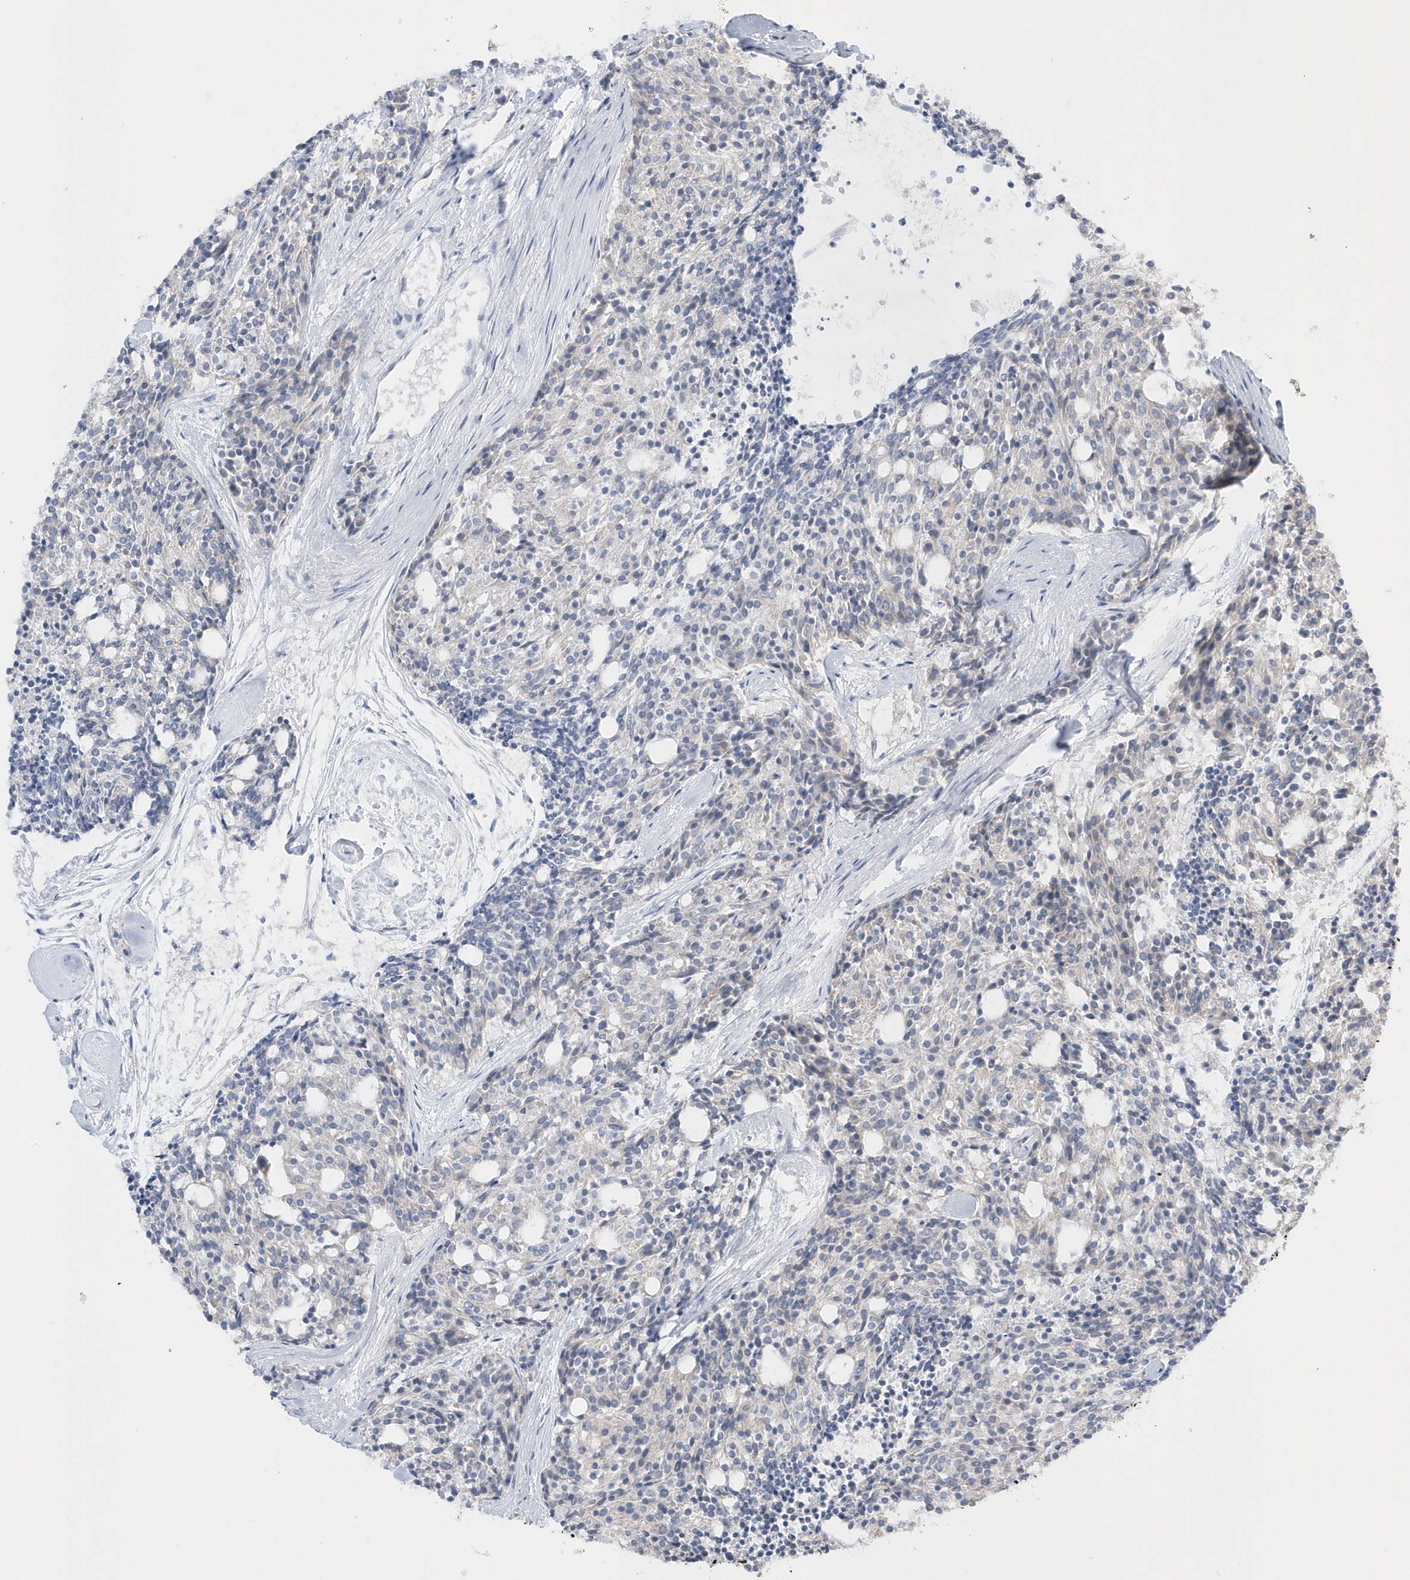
{"staining": {"intensity": "weak", "quantity": "25%-75%", "location": "cytoplasmic/membranous"}, "tissue": "carcinoid", "cell_type": "Tumor cells", "image_type": "cancer", "snomed": [{"axis": "morphology", "description": "Carcinoid, malignant, NOS"}, {"axis": "topography", "description": "Pancreas"}], "caption": "An immunohistochemistry (IHC) histopathology image of neoplastic tissue is shown. Protein staining in brown shows weak cytoplasmic/membranous positivity in malignant carcinoid within tumor cells.", "gene": "SPATA5", "patient": {"sex": "female", "age": 54}}